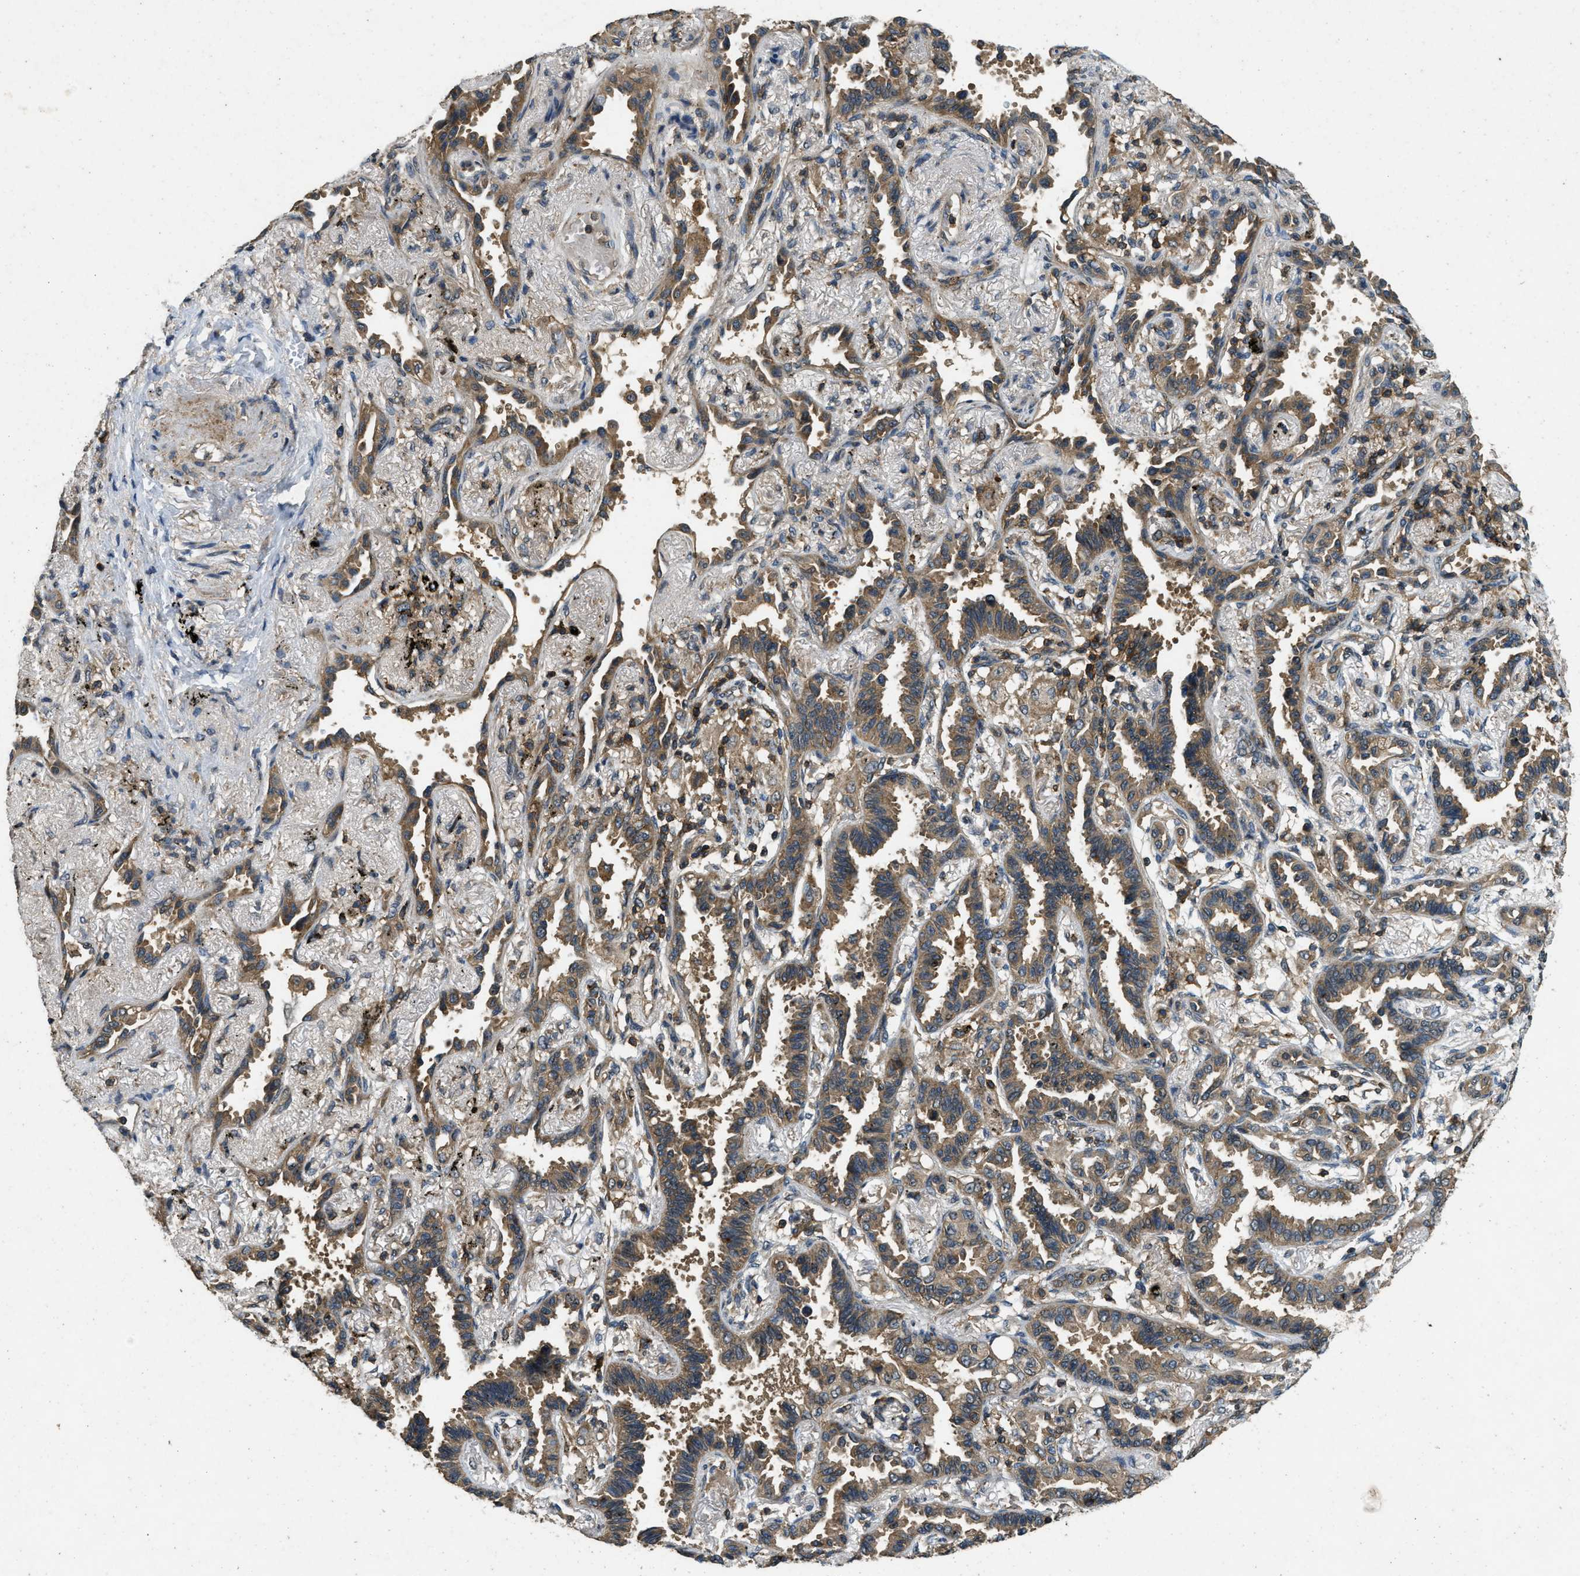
{"staining": {"intensity": "moderate", "quantity": ">75%", "location": "cytoplasmic/membranous"}, "tissue": "lung cancer", "cell_type": "Tumor cells", "image_type": "cancer", "snomed": [{"axis": "morphology", "description": "Adenocarcinoma, NOS"}, {"axis": "topography", "description": "Lung"}], "caption": "Lung adenocarcinoma stained with DAB (3,3'-diaminobenzidine) immunohistochemistry exhibits medium levels of moderate cytoplasmic/membranous staining in approximately >75% of tumor cells. The staining was performed using DAB (3,3'-diaminobenzidine) to visualize the protein expression in brown, while the nuclei were stained in blue with hematoxylin (Magnification: 20x).", "gene": "ATP8B1", "patient": {"sex": "male", "age": 59}}